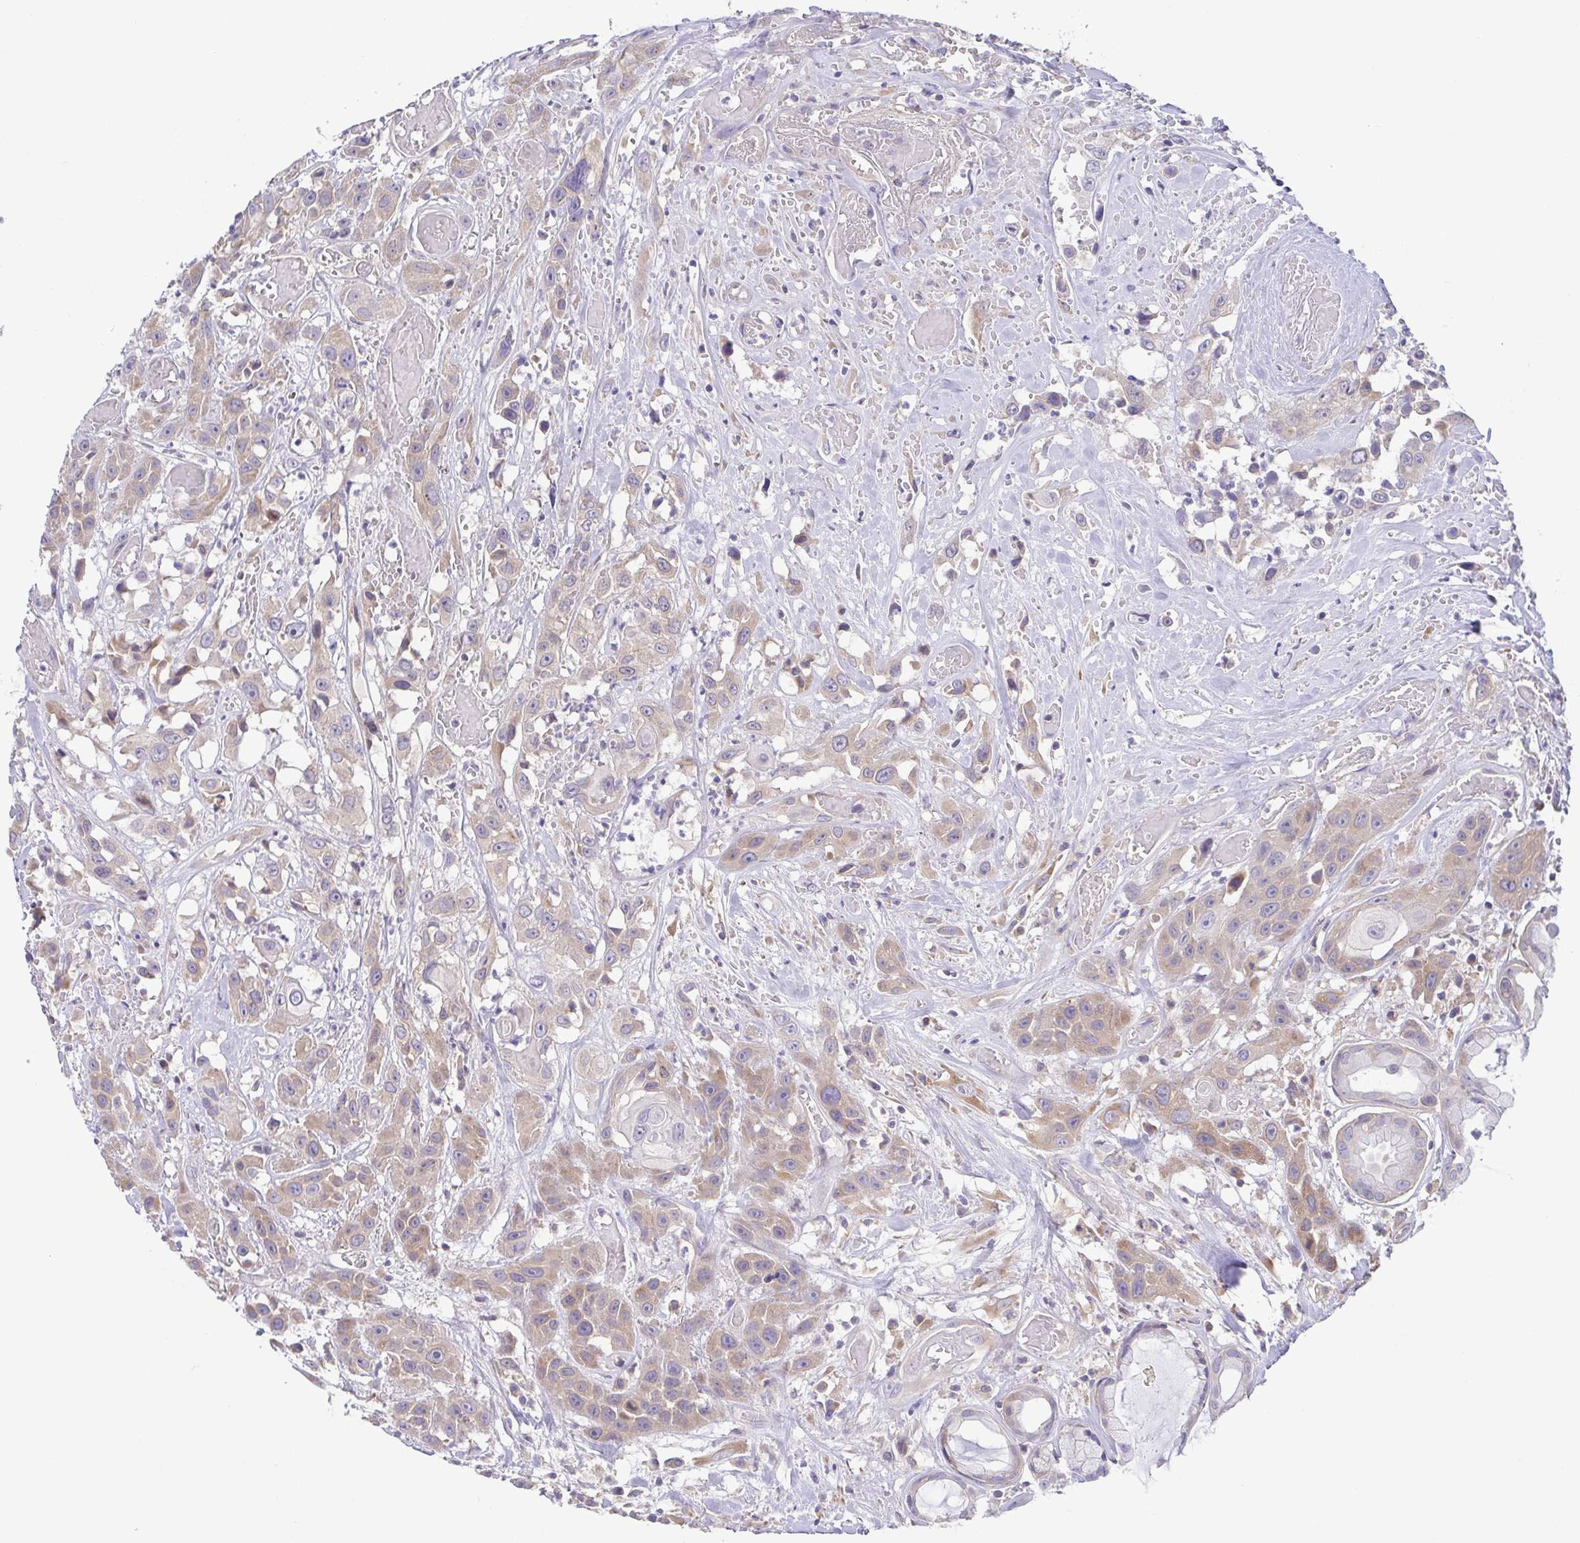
{"staining": {"intensity": "weak", "quantity": ">75%", "location": "cytoplasmic/membranous"}, "tissue": "head and neck cancer", "cell_type": "Tumor cells", "image_type": "cancer", "snomed": [{"axis": "morphology", "description": "Squamous cell carcinoma, NOS"}, {"axis": "topography", "description": "Head-Neck"}], "caption": "Protein staining shows weak cytoplasmic/membranous positivity in about >75% of tumor cells in head and neck cancer (squamous cell carcinoma). The staining was performed using DAB (3,3'-diaminobenzidine), with brown indicating positive protein expression. Nuclei are stained blue with hematoxylin.", "gene": "LMF2", "patient": {"sex": "male", "age": 57}}